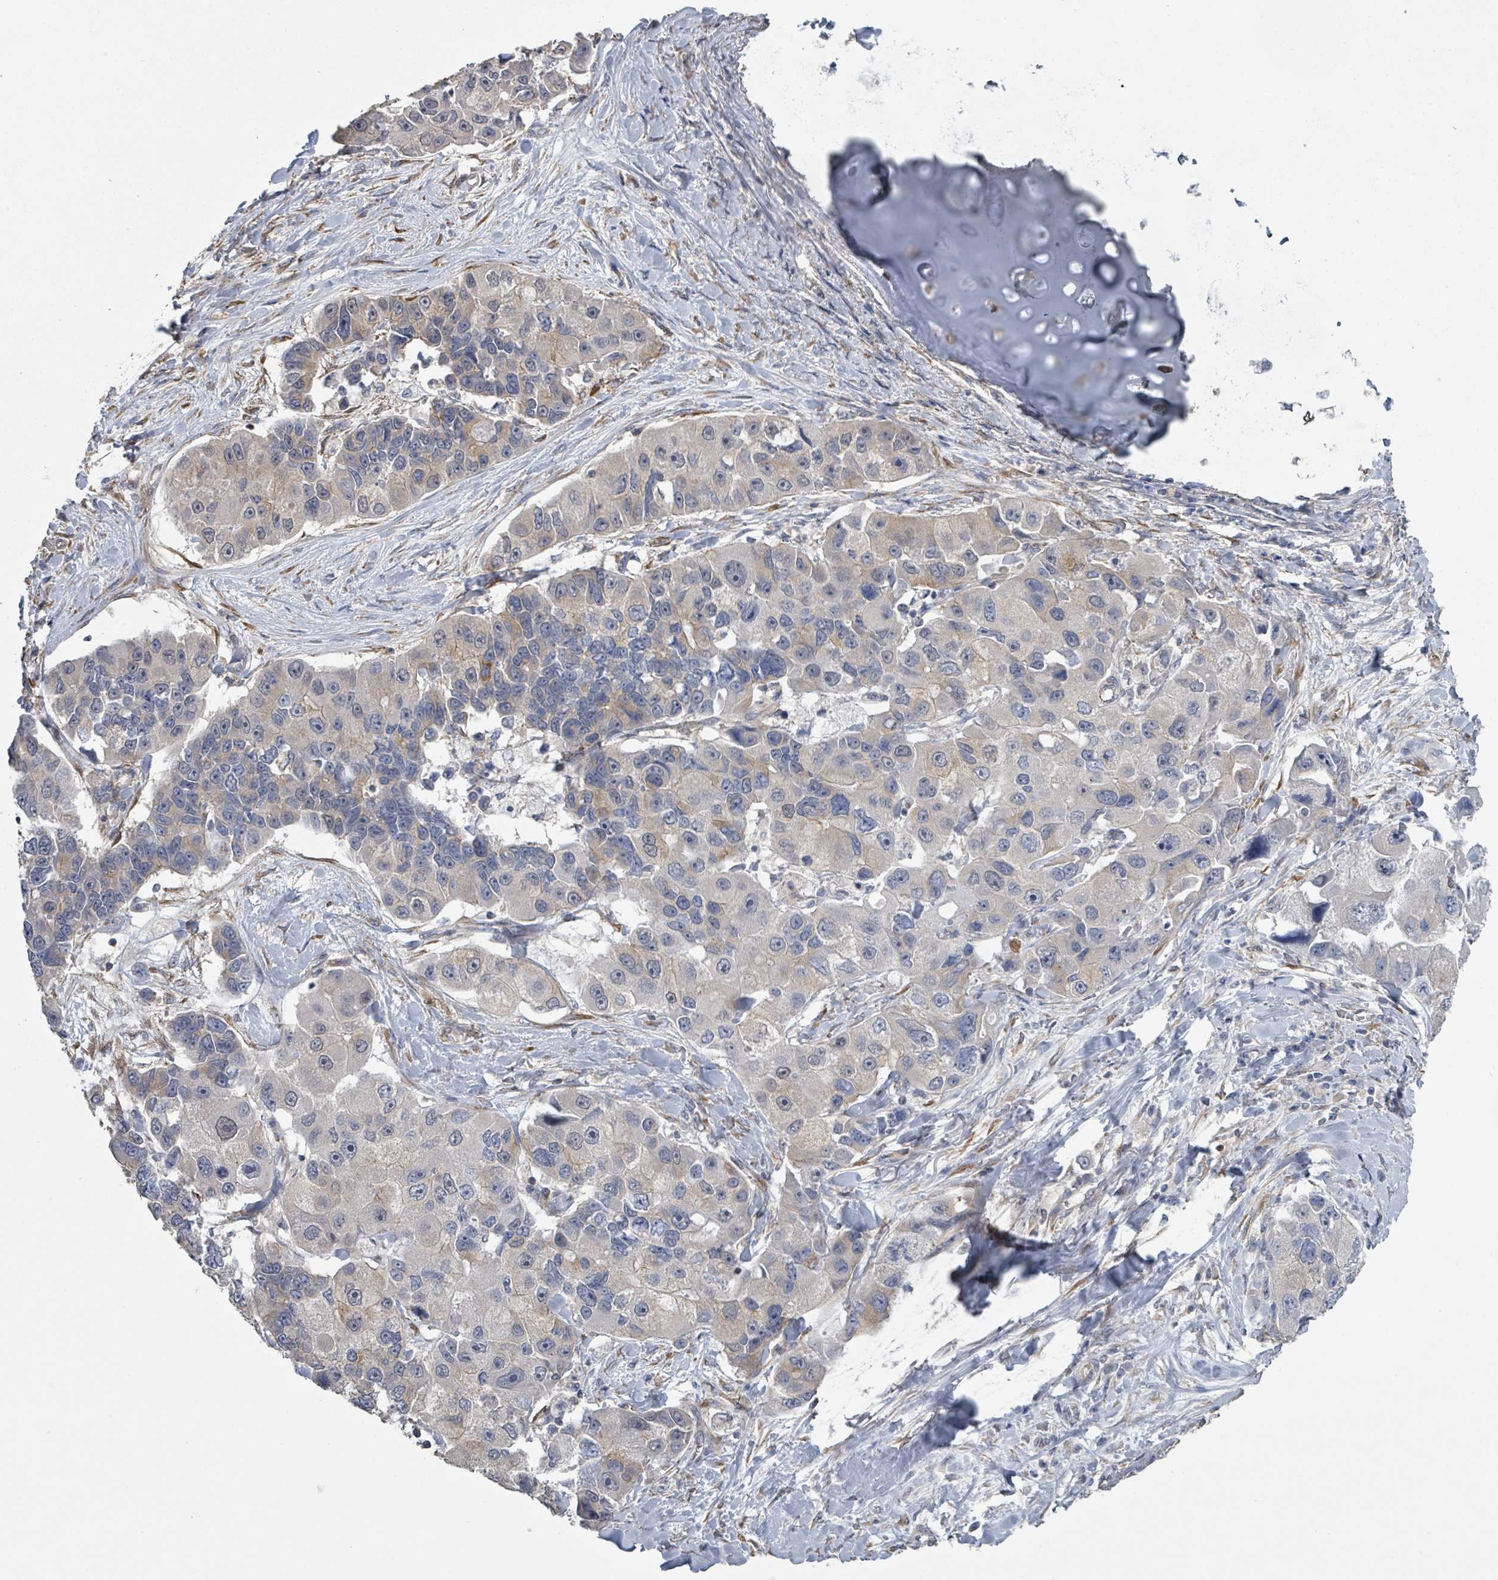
{"staining": {"intensity": "negative", "quantity": "none", "location": "none"}, "tissue": "lung cancer", "cell_type": "Tumor cells", "image_type": "cancer", "snomed": [{"axis": "morphology", "description": "Adenocarcinoma, NOS"}, {"axis": "topography", "description": "Lung"}], "caption": "Protein analysis of lung cancer (adenocarcinoma) demonstrates no significant expression in tumor cells.", "gene": "SLC9A7", "patient": {"sex": "female", "age": 54}}